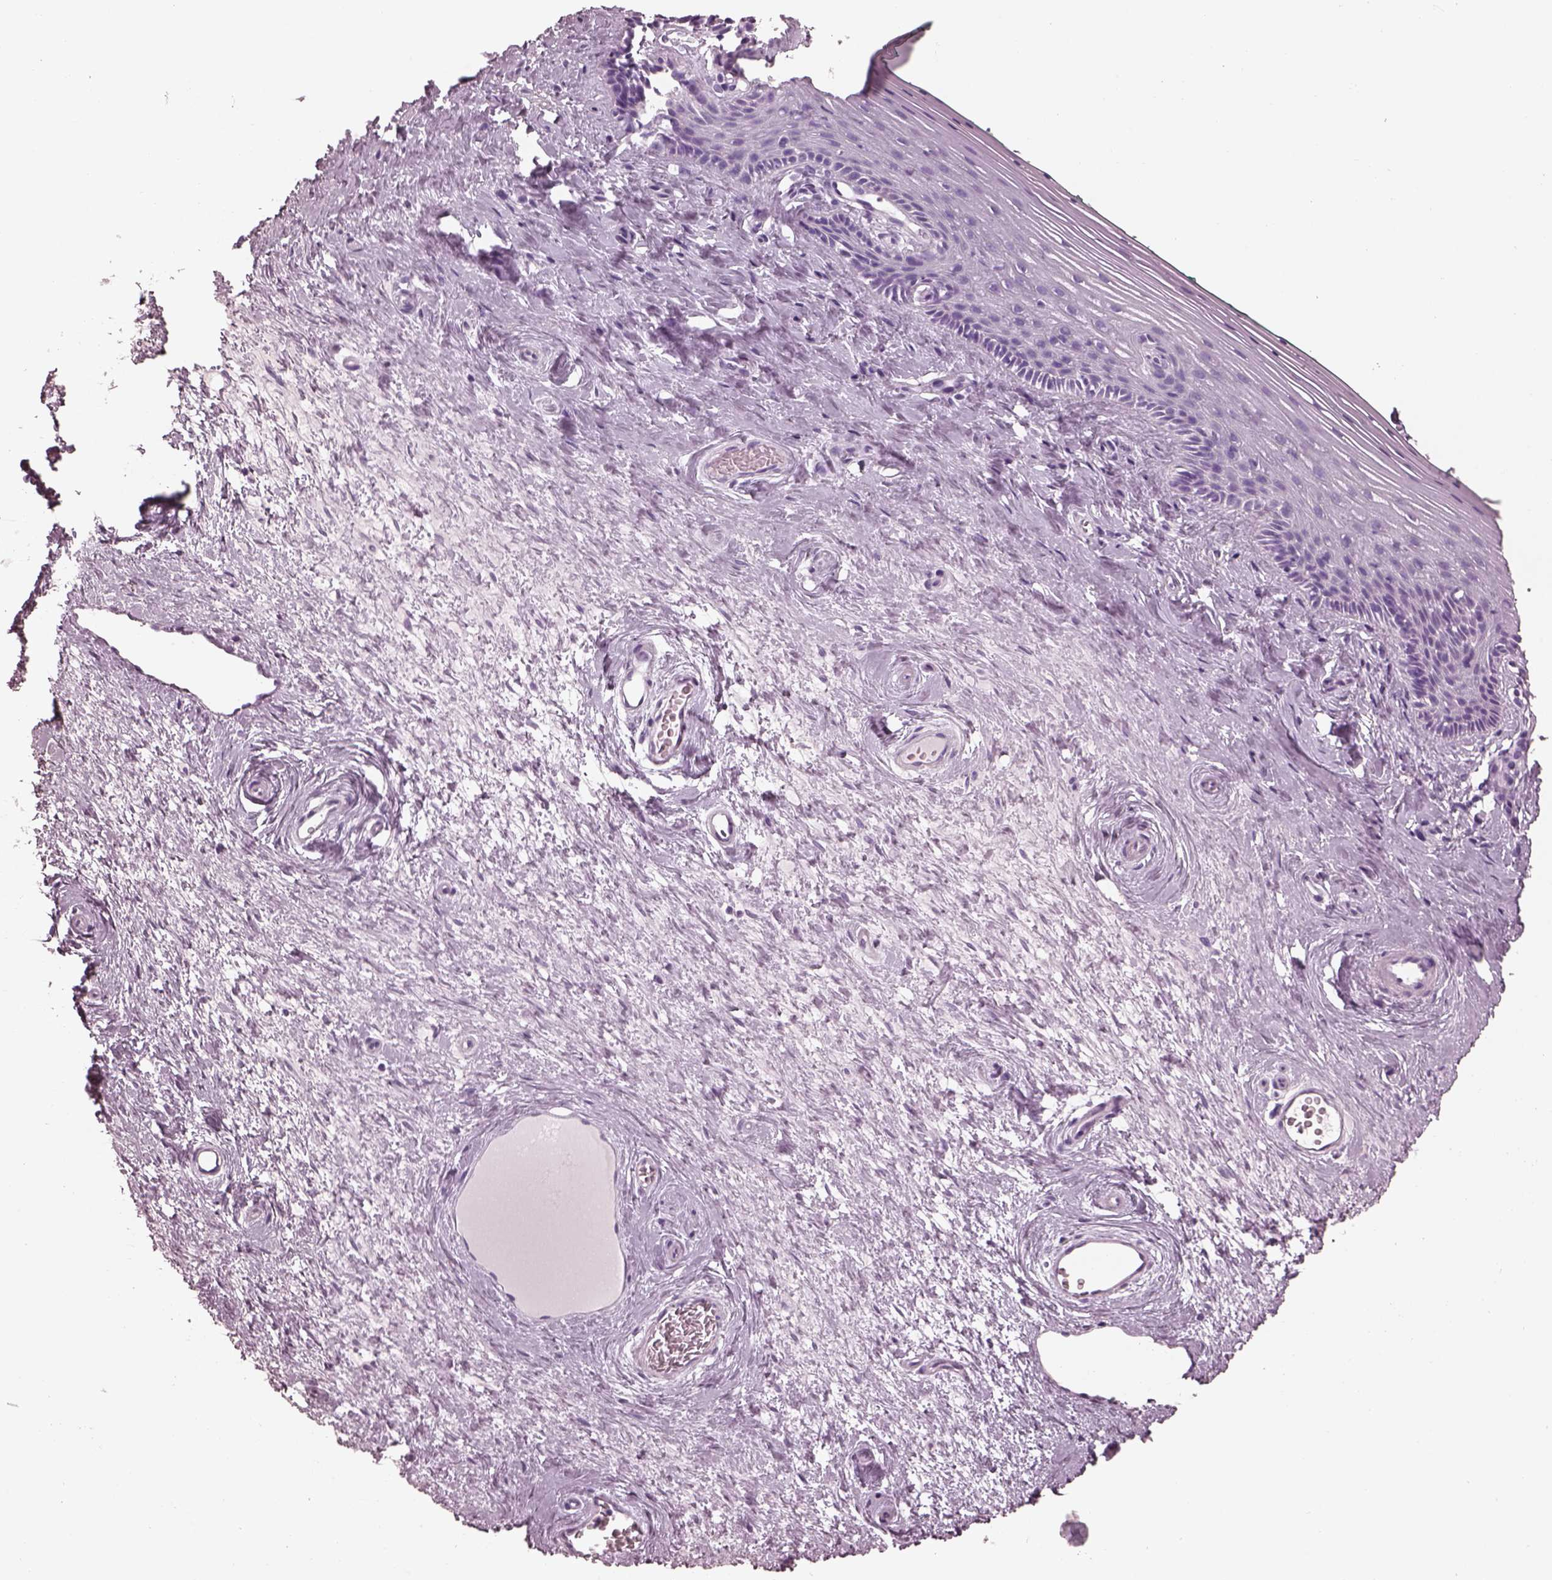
{"staining": {"intensity": "negative", "quantity": "none", "location": "none"}, "tissue": "vagina", "cell_type": "Squamous epithelial cells", "image_type": "normal", "snomed": [{"axis": "morphology", "description": "Normal tissue, NOS"}, {"axis": "topography", "description": "Vagina"}], "caption": "IHC of unremarkable vagina shows no staining in squamous epithelial cells.", "gene": "FABP9", "patient": {"sex": "female", "age": 45}}